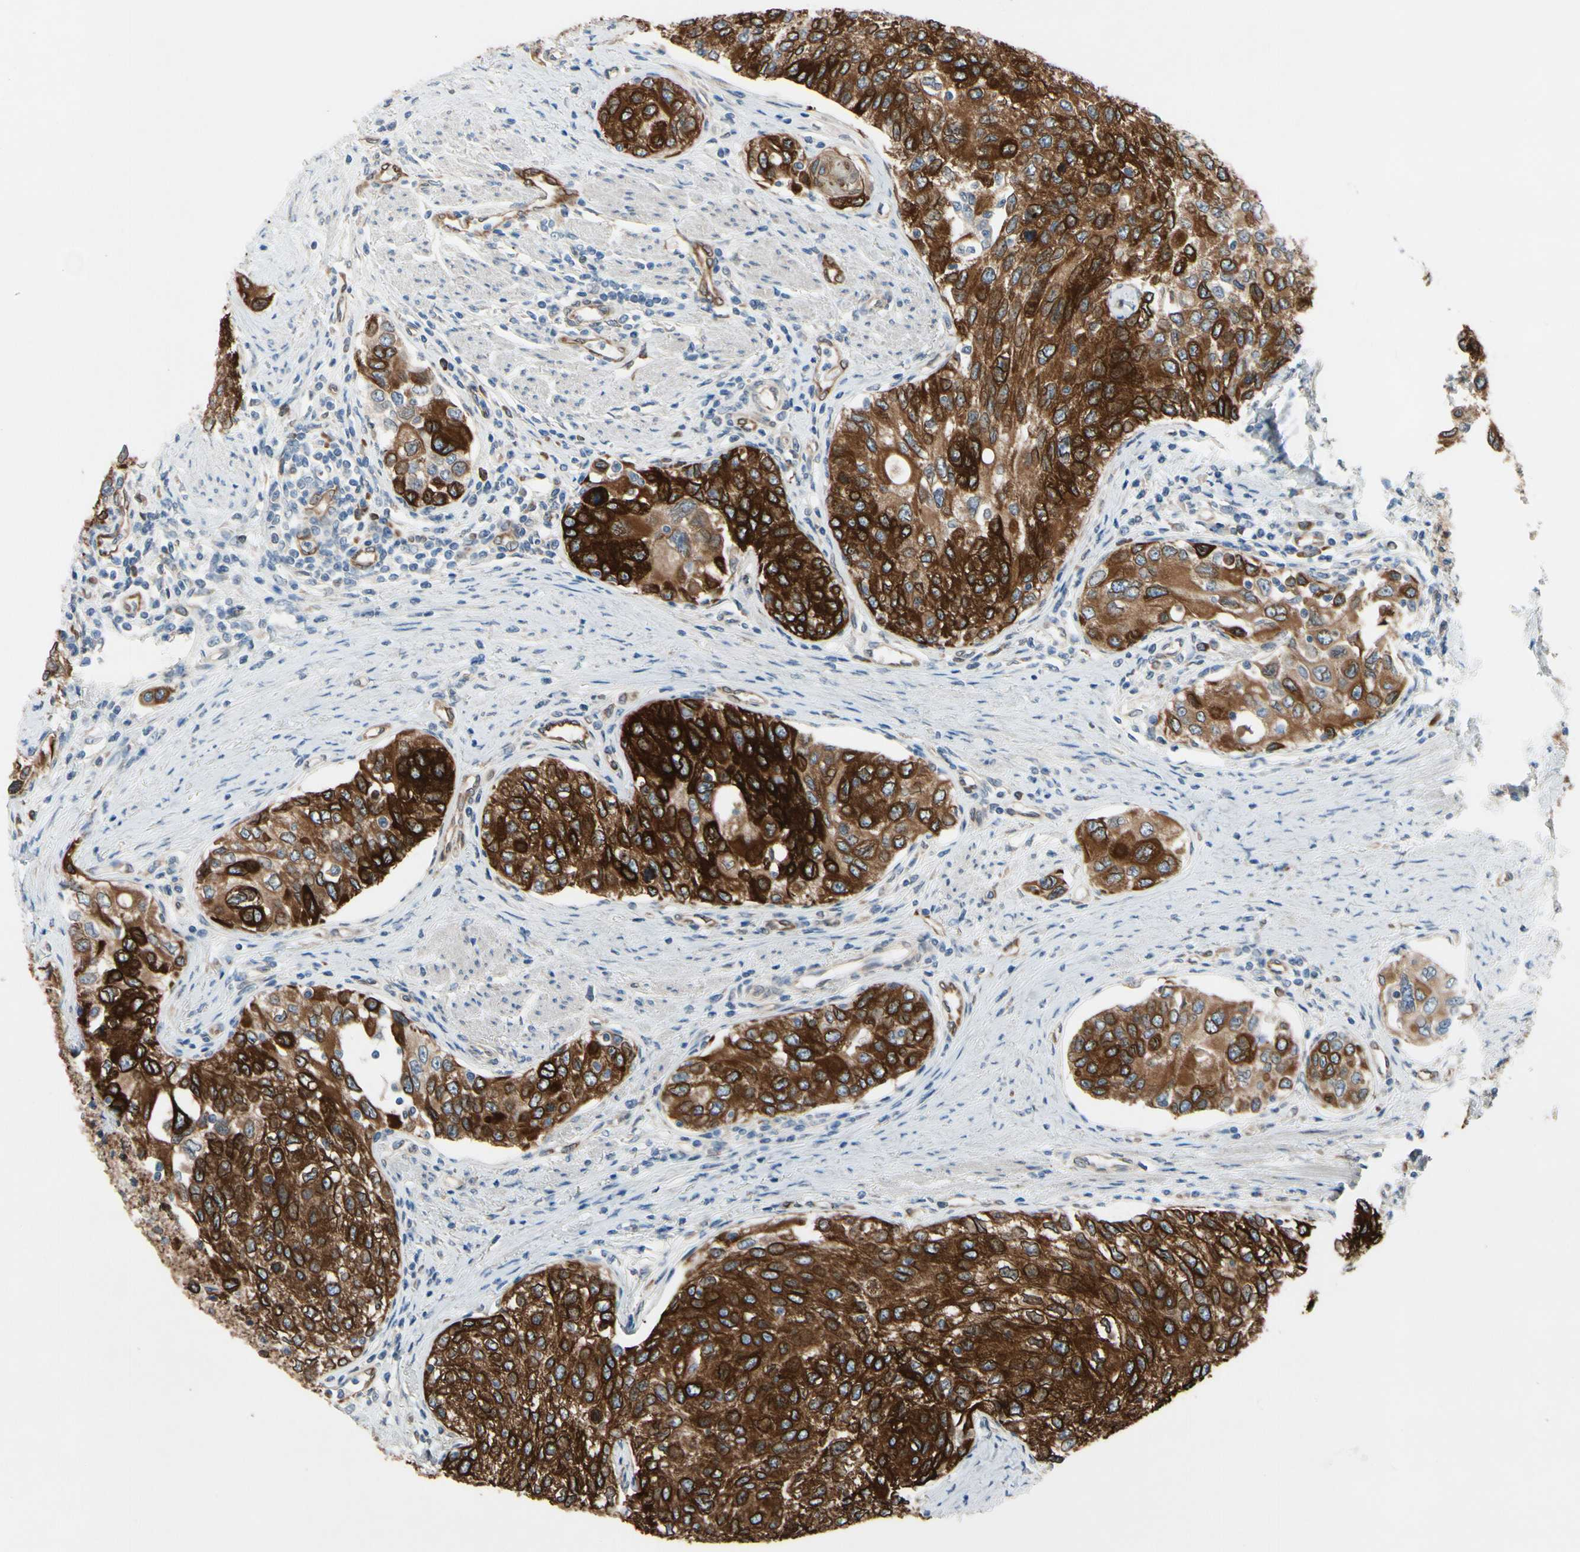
{"staining": {"intensity": "strong", "quantity": ">75%", "location": "cytoplasmic/membranous"}, "tissue": "urothelial cancer", "cell_type": "Tumor cells", "image_type": "cancer", "snomed": [{"axis": "morphology", "description": "Urothelial carcinoma, High grade"}, {"axis": "topography", "description": "Urinary bladder"}], "caption": "This micrograph reveals urothelial carcinoma (high-grade) stained with IHC to label a protein in brown. The cytoplasmic/membranous of tumor cells show strong positivity for the protein. Nuclei are counter-stained blue.", "gene": "PRXL2A", "patient": {"sex": "female", "age": 56}}